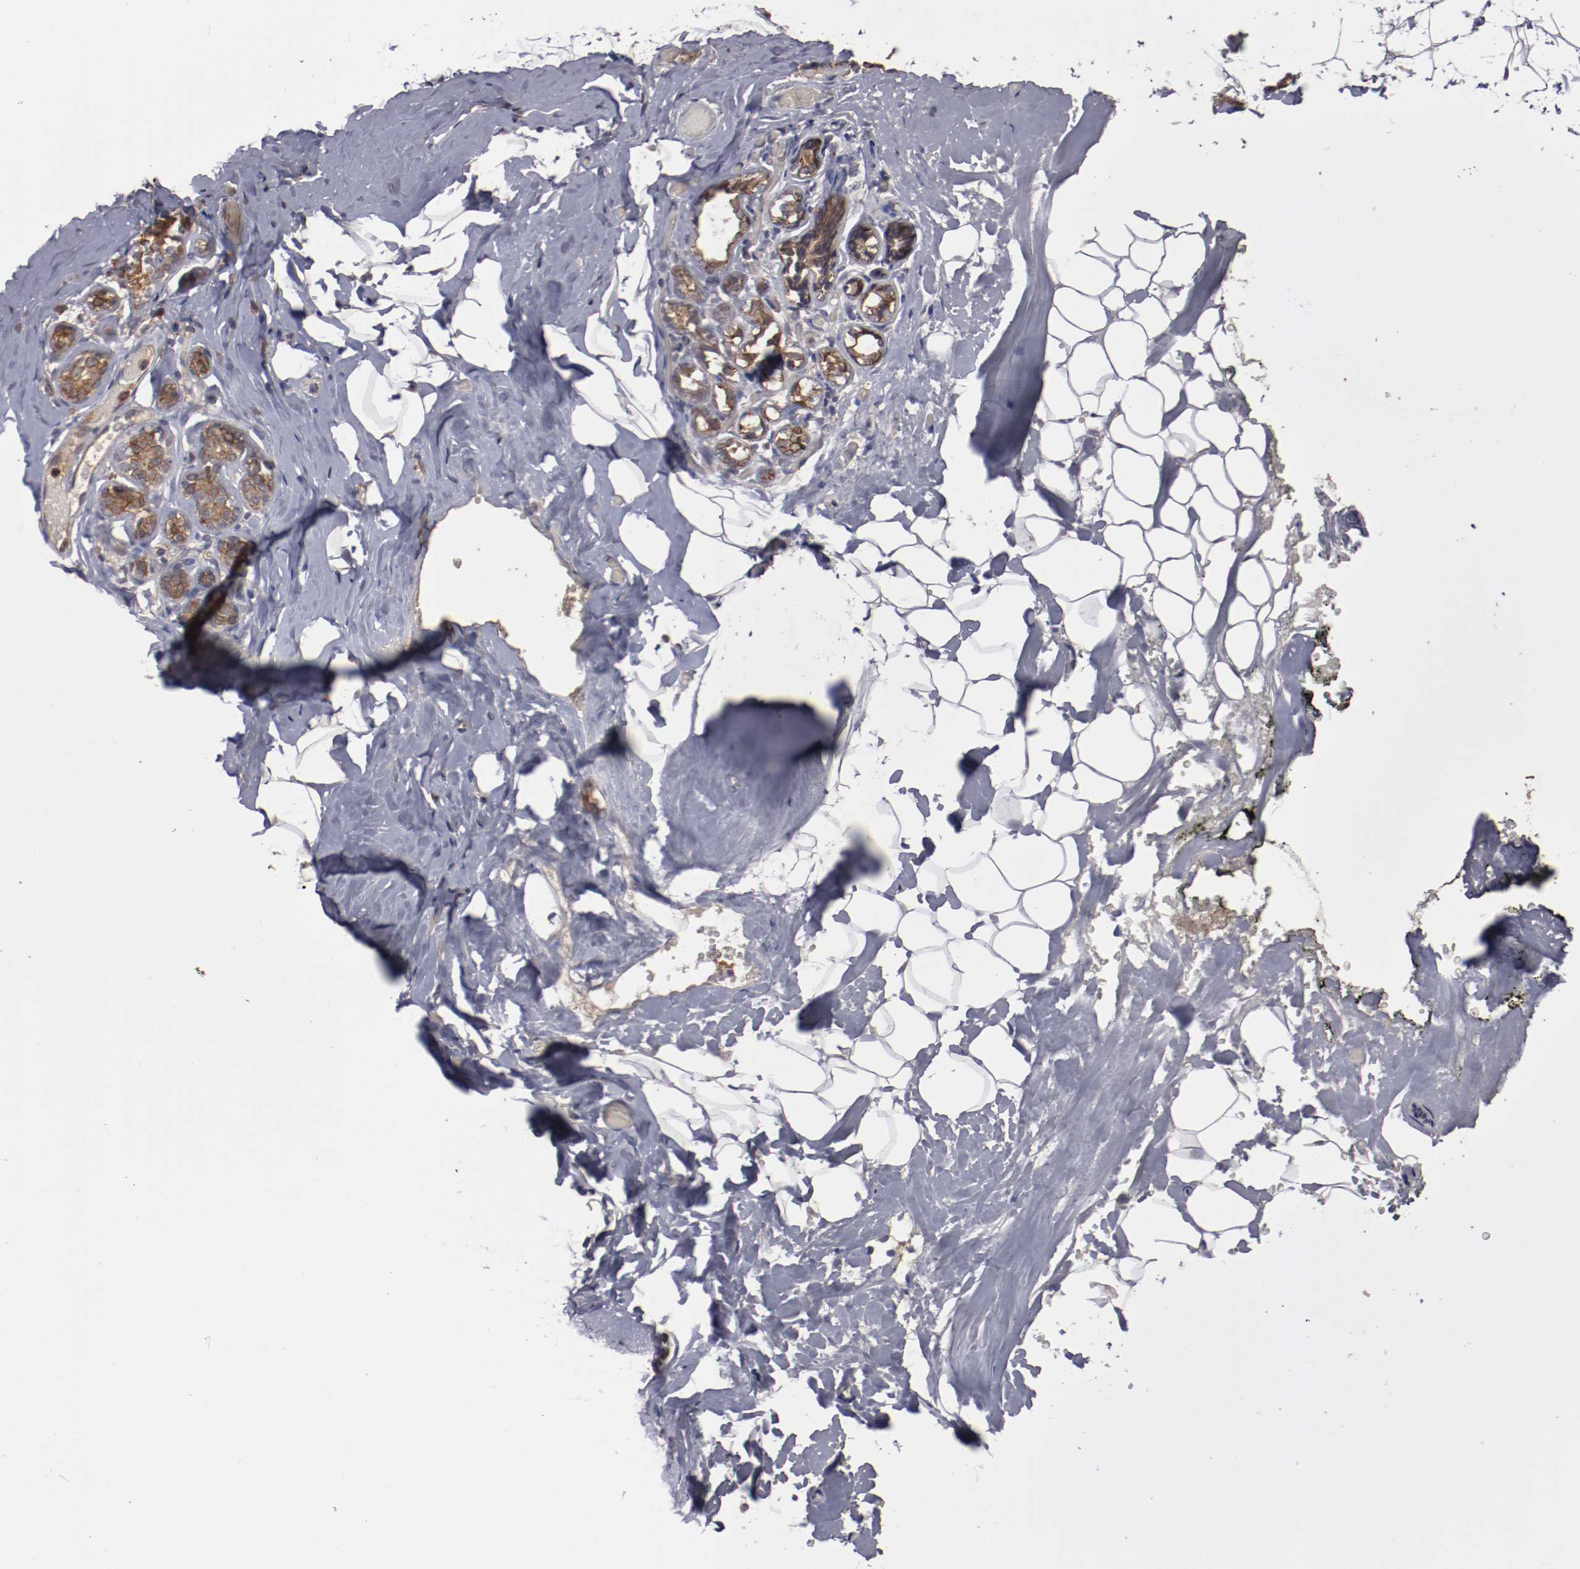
{"staining": {"intensity": "negative", "quantity": "none", "location": "none"}, "tissue": "breast", "cell_type": "Adipocytes", "image_type": "normal", "snomed": [{"axis": "morphology", "description": "Normal tissue, NOS"}, {"axis": "topography", "description": "Breast"}, {"axis": "topography", "description": "Soft tissue"}], "caption": "The histopathology image exhibits no staining of adipocytes in unremarkable breast.", "gene": "RPS6KA6", "patient": {"sex": "female", "age": 75}}